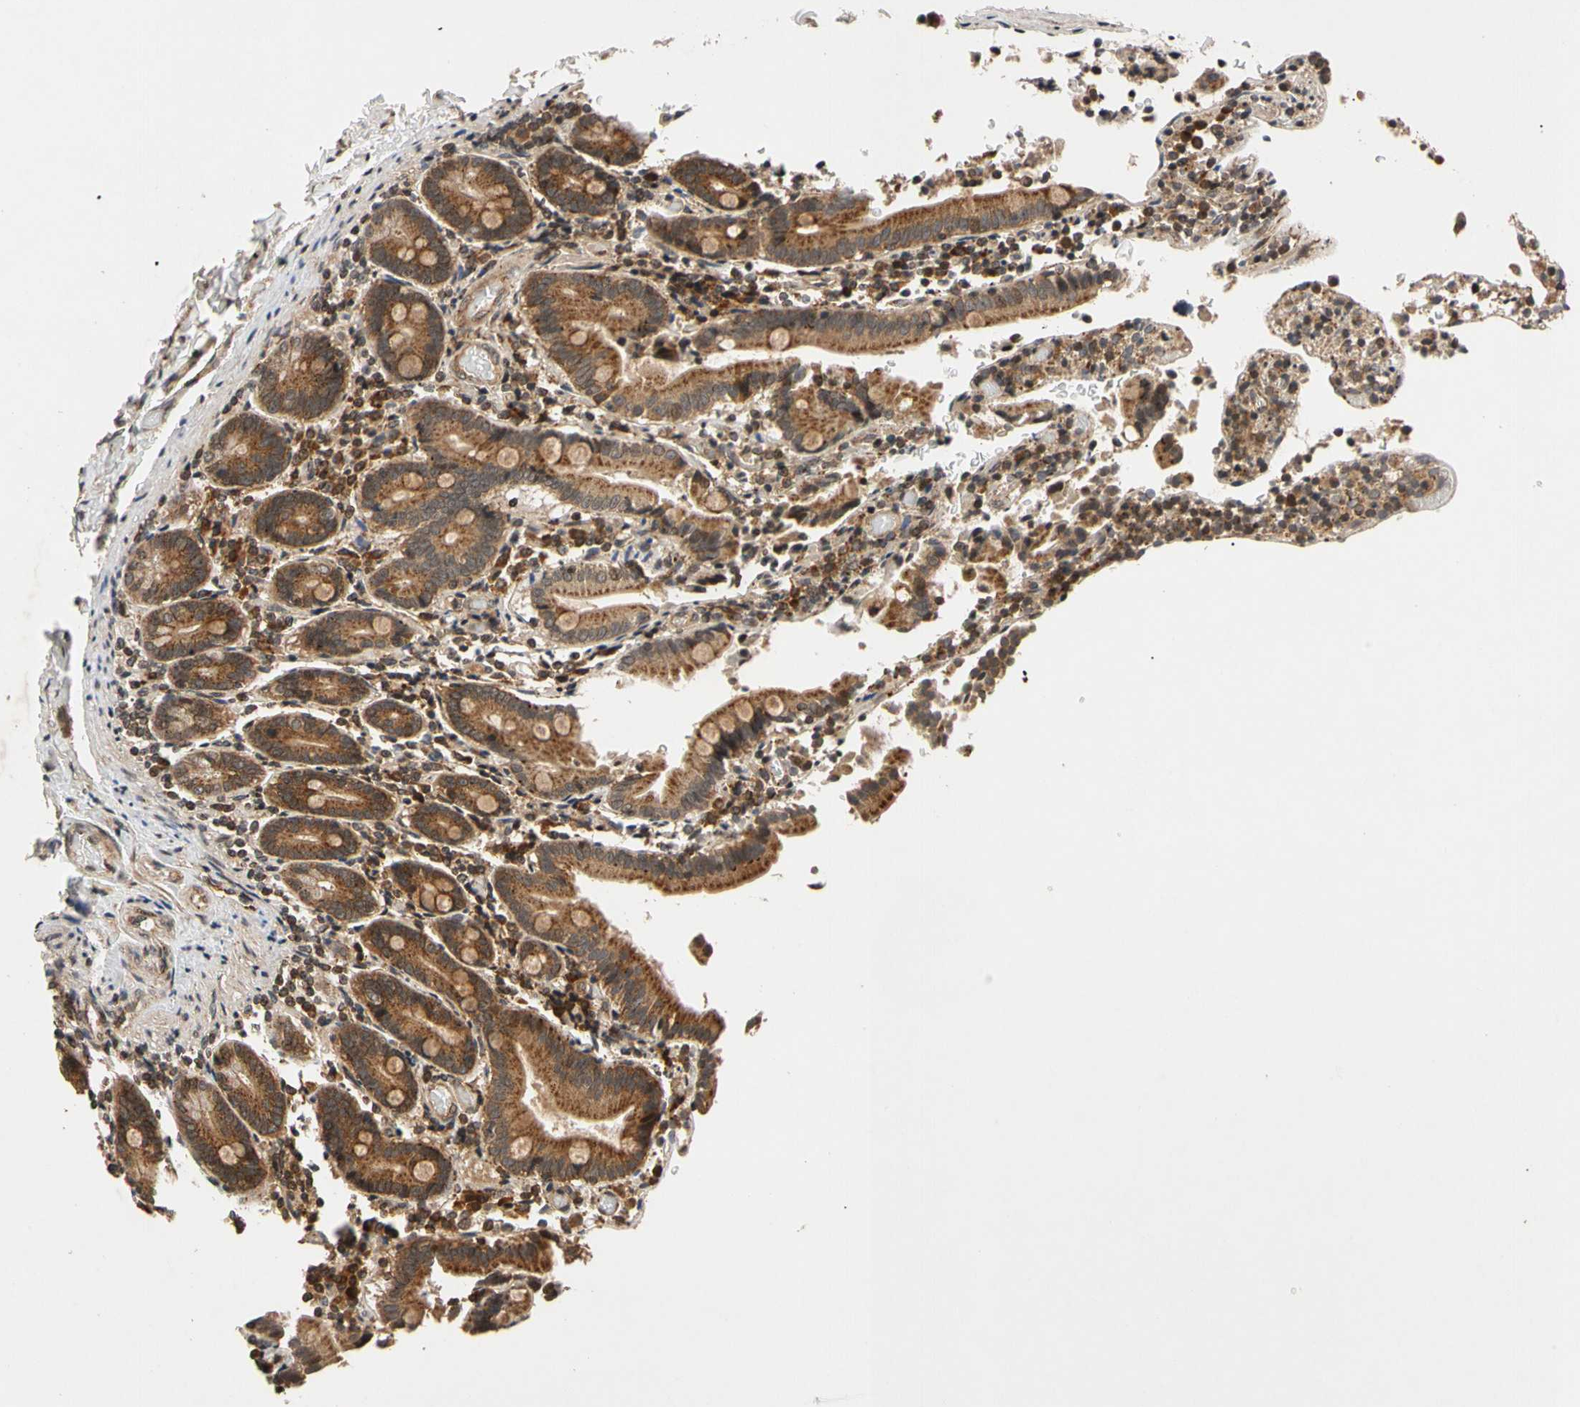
{"staining": {"intensity": "strong", "quantity": ">75%", "location": "cytoplasmic/membranous"}, "tissue": "duodenum", "cell_type": "Glandular cells", "image_type": "normal", "snomed": [{"axis": "morphology", "description": "Normal tissue, NOS"}, {"axis": "topography", "description": "Duodenum"}], "caption": "The histopathology image exhibits immunohistochemical staining of unremarkable duodenum. There is strong cytoplasmic/membranous positivity is appreciated in about >75% of glandular cells.", "gene": "MRPS22", "patient": {"sex": "female", "age": 53}}